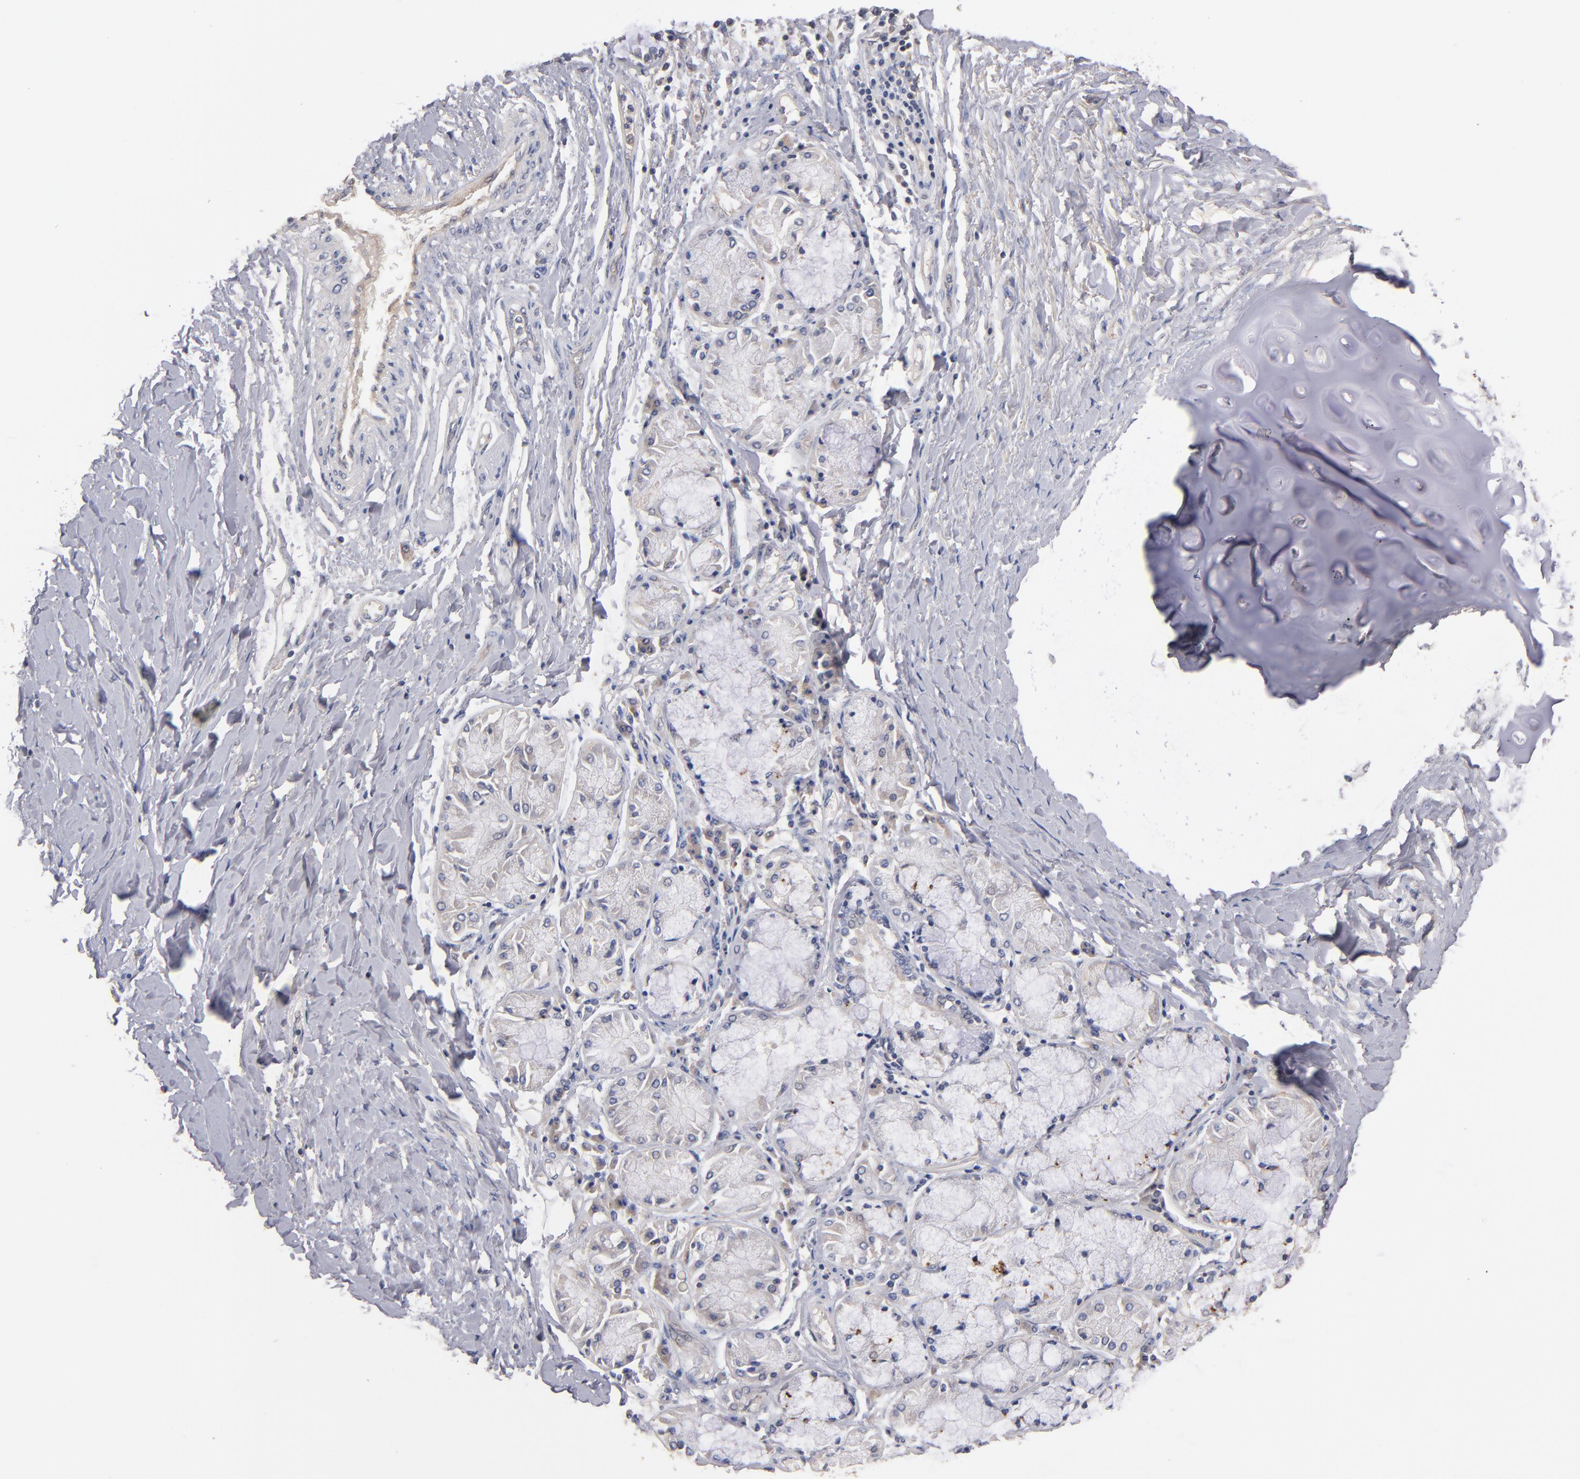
{"staining": {"intensity": "weak", "quantity": "25%-75%", "location": "cytoplasmic/membranous"}, "tissue": "bronchus", "cell_type": "Respiratory epithelial cells", "image_type": "normal", "snomed": [{"axis": "morphology", "description": "Normal tissue, NOS"}, {"axis": "topography", "description": "Cartilage tissue"}, {"axis": "topography", "description": "Bronchus"}, {"axis": "topography", "description": "Lung"}], "caption": "This photomicrograph displays immunohistochemistry staining of normal human bronchus, with low weak cytoplasmic/membranous expression in about 25%-75% of respiratory epithelial cells.", "gene": "DACT1", "patient": {"sex": "female", "age": 49}}